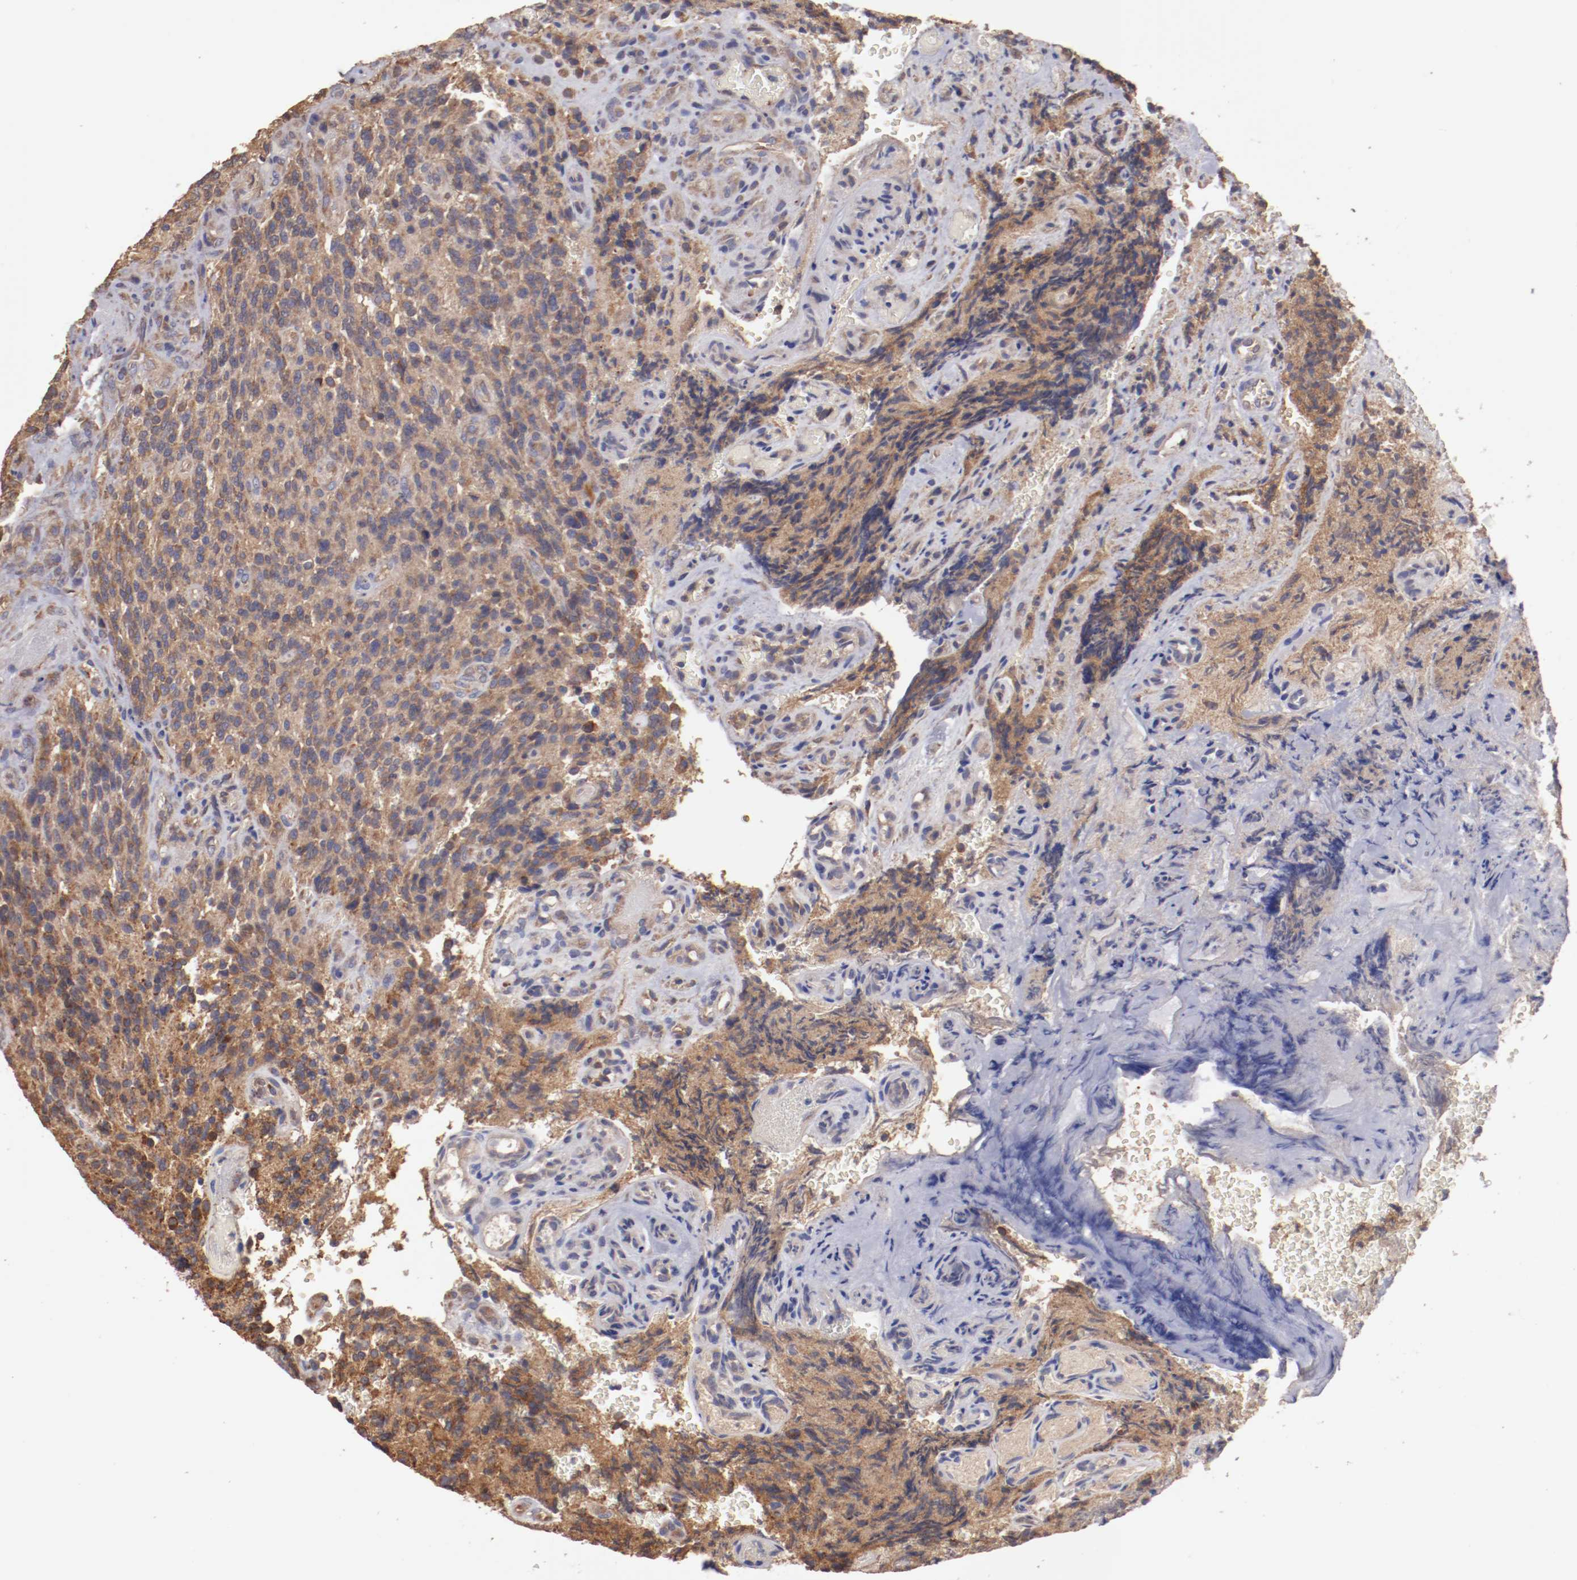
{"staining": {"intensity": "weak", "quantity": "25%-75%", "location": "cytoplasmic/membranous"}, "tissue": "glioma", "cell_type": "Tumor cells", "image_type": "cancer", "snomed": [{"axis": "morphology", "description": "Normal tissue, NOS"}, {"axis": "morphology", "description": "Glioma, malignant, High grade"}, {"axis": "topography", "description": "Cerebral cortex"}], "caption": "There is low levels of weak cytoplasmic/membranous positivity in tumor cells of glioma, as demonstrated by immunohistochemical staining (brown color).", "gene": "NFKBIE", "patient": {"sex": "male", "age": 56}}